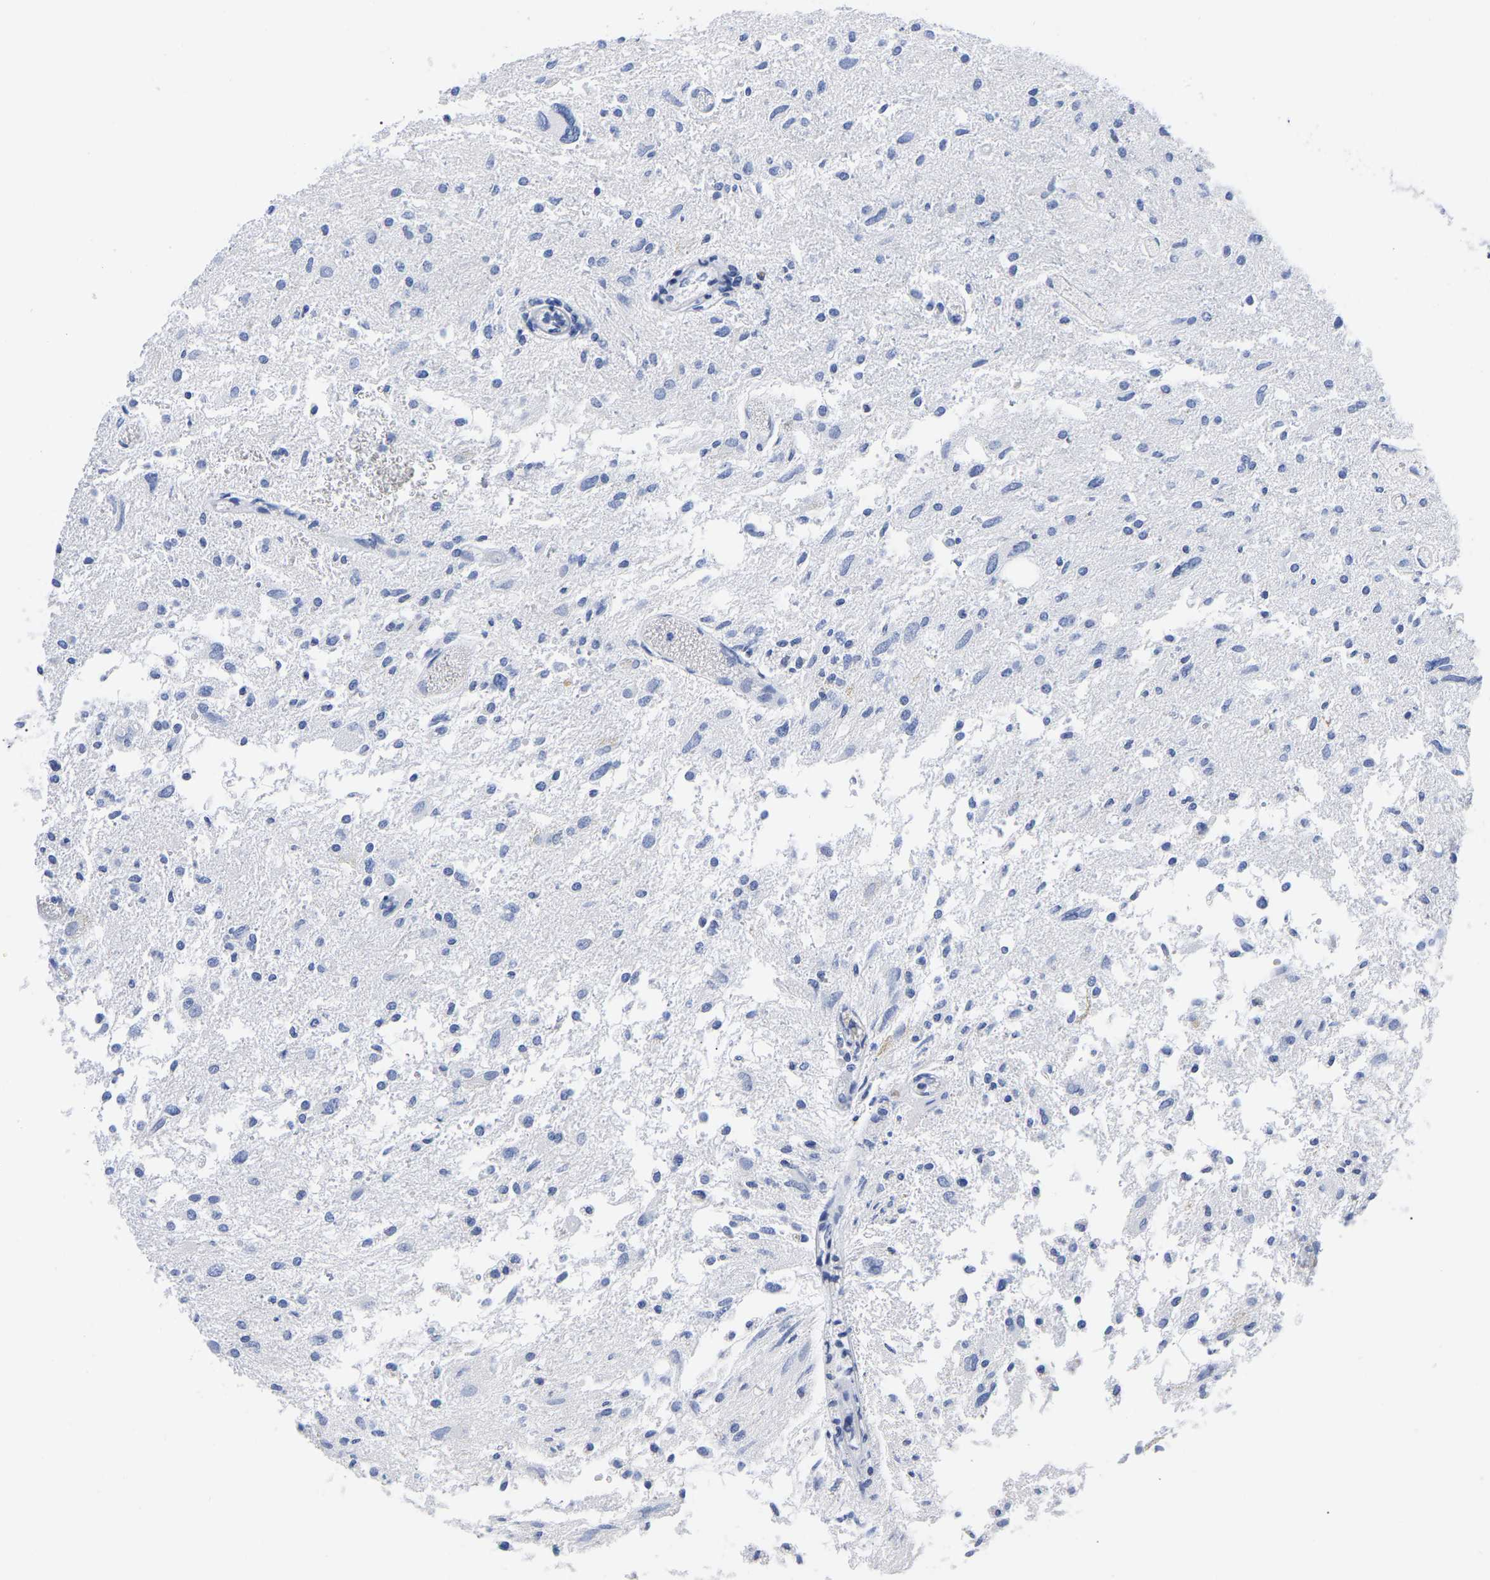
{"staining": {"intensity": "negative", "quantity": "none", "location": "none"}, "tissue": "glioma", "cell_type": "Tumor cells", "image_type": "cancer", "snomed": [{"axis": "morphology", "description": "Glioma, malignant, High grade"}, {"axis": "topography", "description": "Brain"}], "caption": "Protein analysis of high-grade glioma (malignant) displays no significant staining in tumor cells.", "gene": "GIMAP4", "patient": {"sex": "female", "age": 59}}